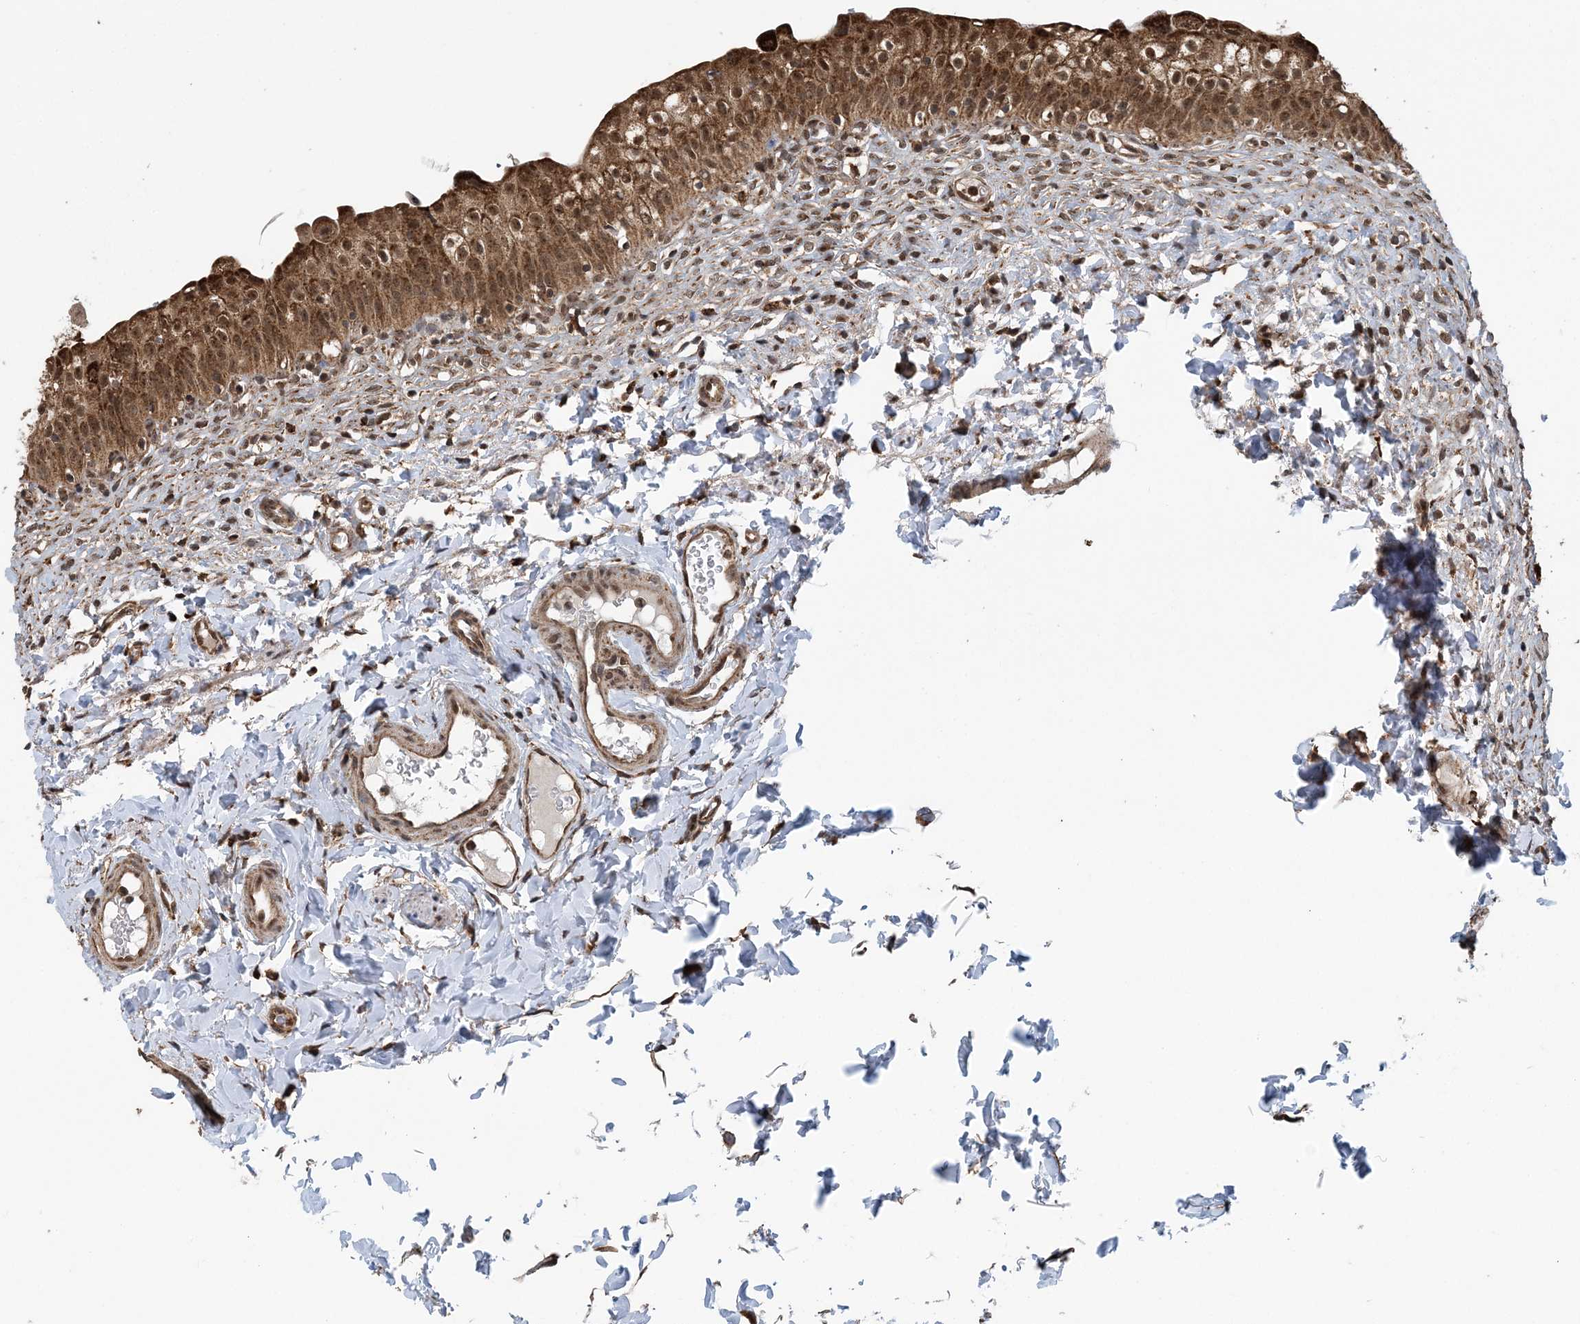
{"staining": {"intensity": "strong", "quantity": ">75%", "location": "cytoplasmic/membranous,nuclear"}, "tissue": "urinary bladder", "cell_type": "Urothelial cells", "image_type": "normal", "snomed": [{"axis": "morphology", "description": "Normal tissue, NOS"}, {"axis": "topography", "description": "Urinary bladder"}], "caption": "Urinary bladder stained with a brown dye shows strong cytoplasmic/membranous,nuclear positive positivity in approximately >75% of urothelial cells.", "gene": "PCBP1", "patient": {"sex": "male", "age": 55}}